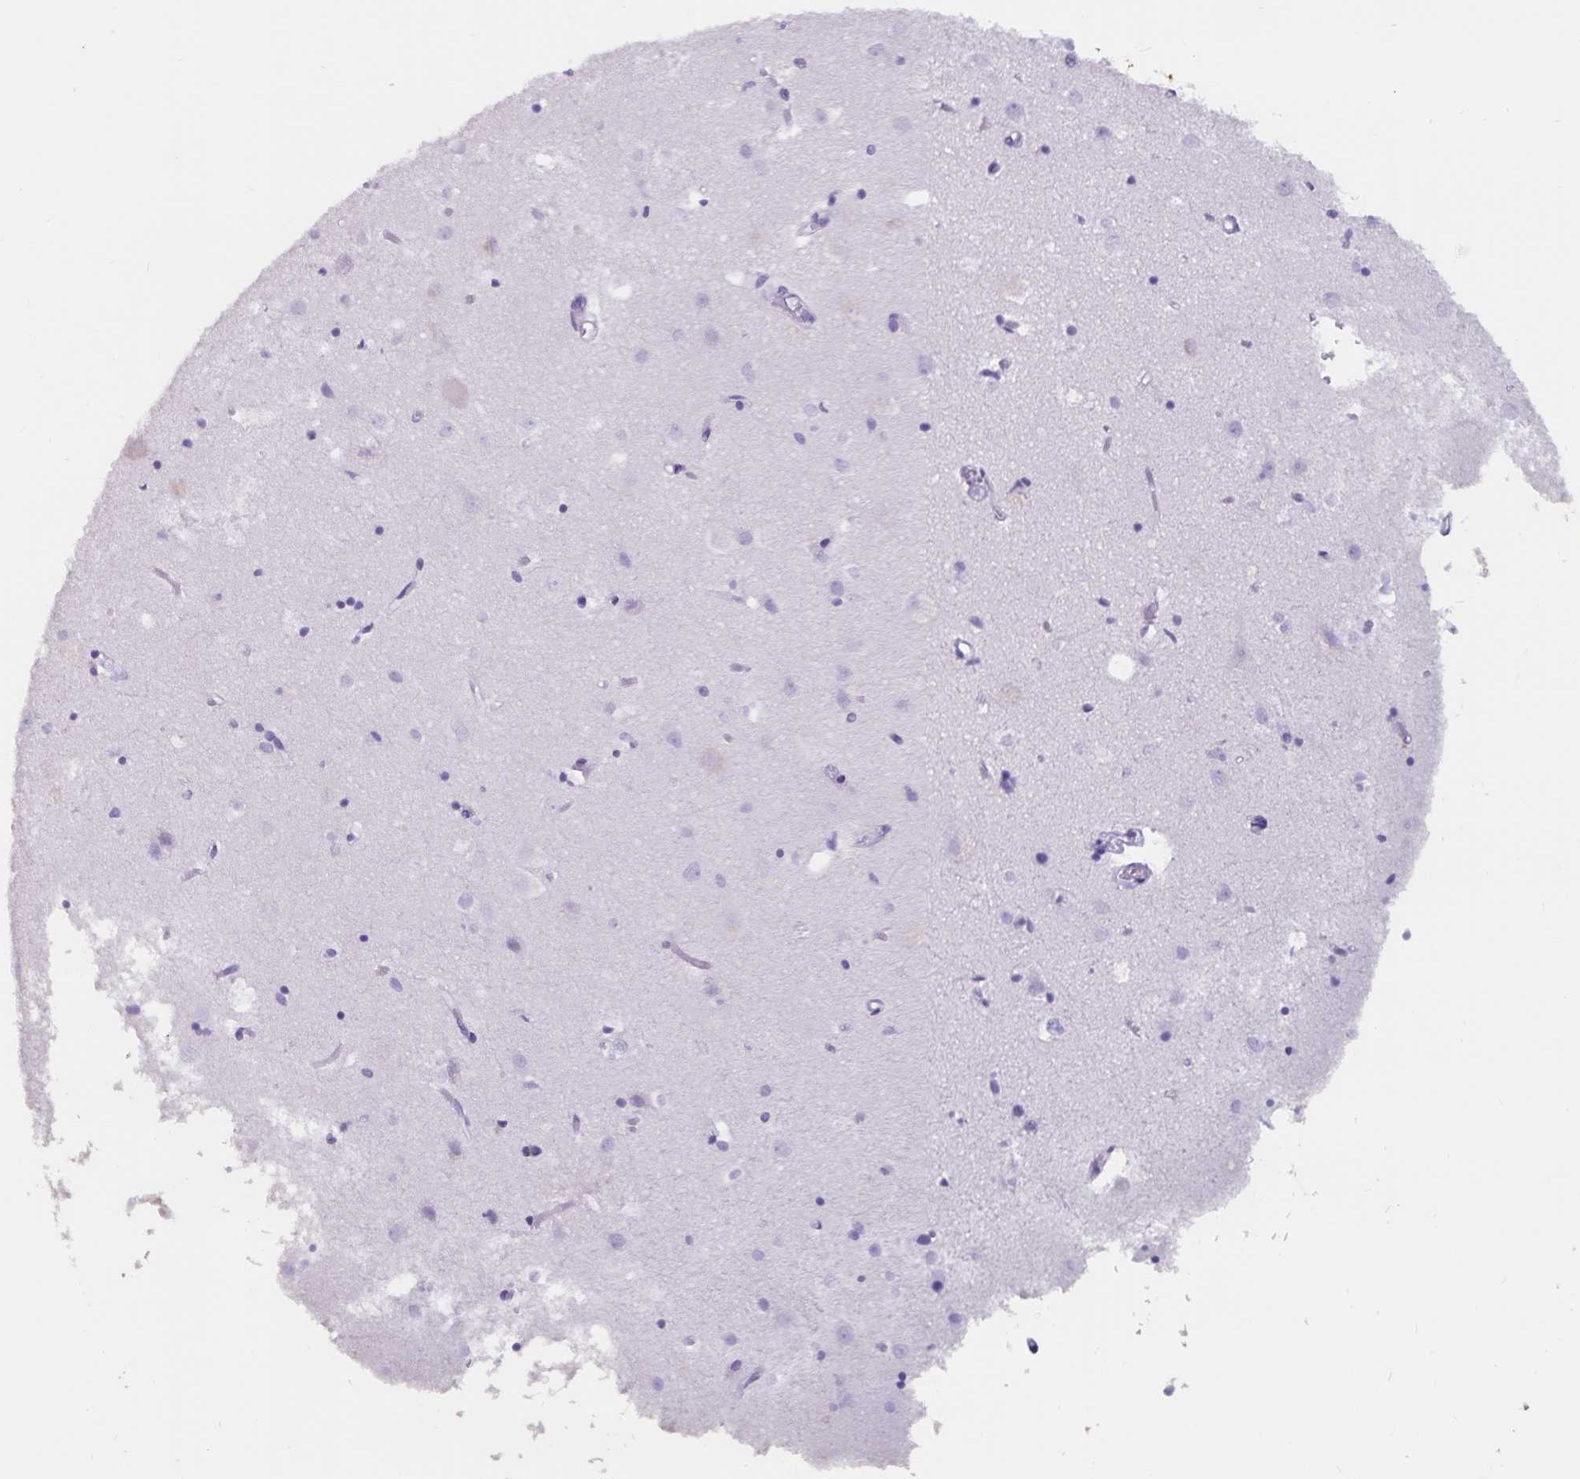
{"staining": {"intensity": "negative", "quantity": "none", "location": "none"}, "tissue": "cerebral cortex", "cell_type": "Endothelial cells", "image_type": "normal", "snomed": [{"axis": "morphology", "description": "Normal tissue, NOS"}, {"axis": "topography", "description": "Cerebral cortex"}], "caption": "IHC image of benign cerebral cortex: human cerebral cortex stained with DAB (3,3'-diaminobenzidine) displays no significant protein expression in endothelial cells.", "gene": "GPR137", "patient": {"sex": "male", "age": 70}}